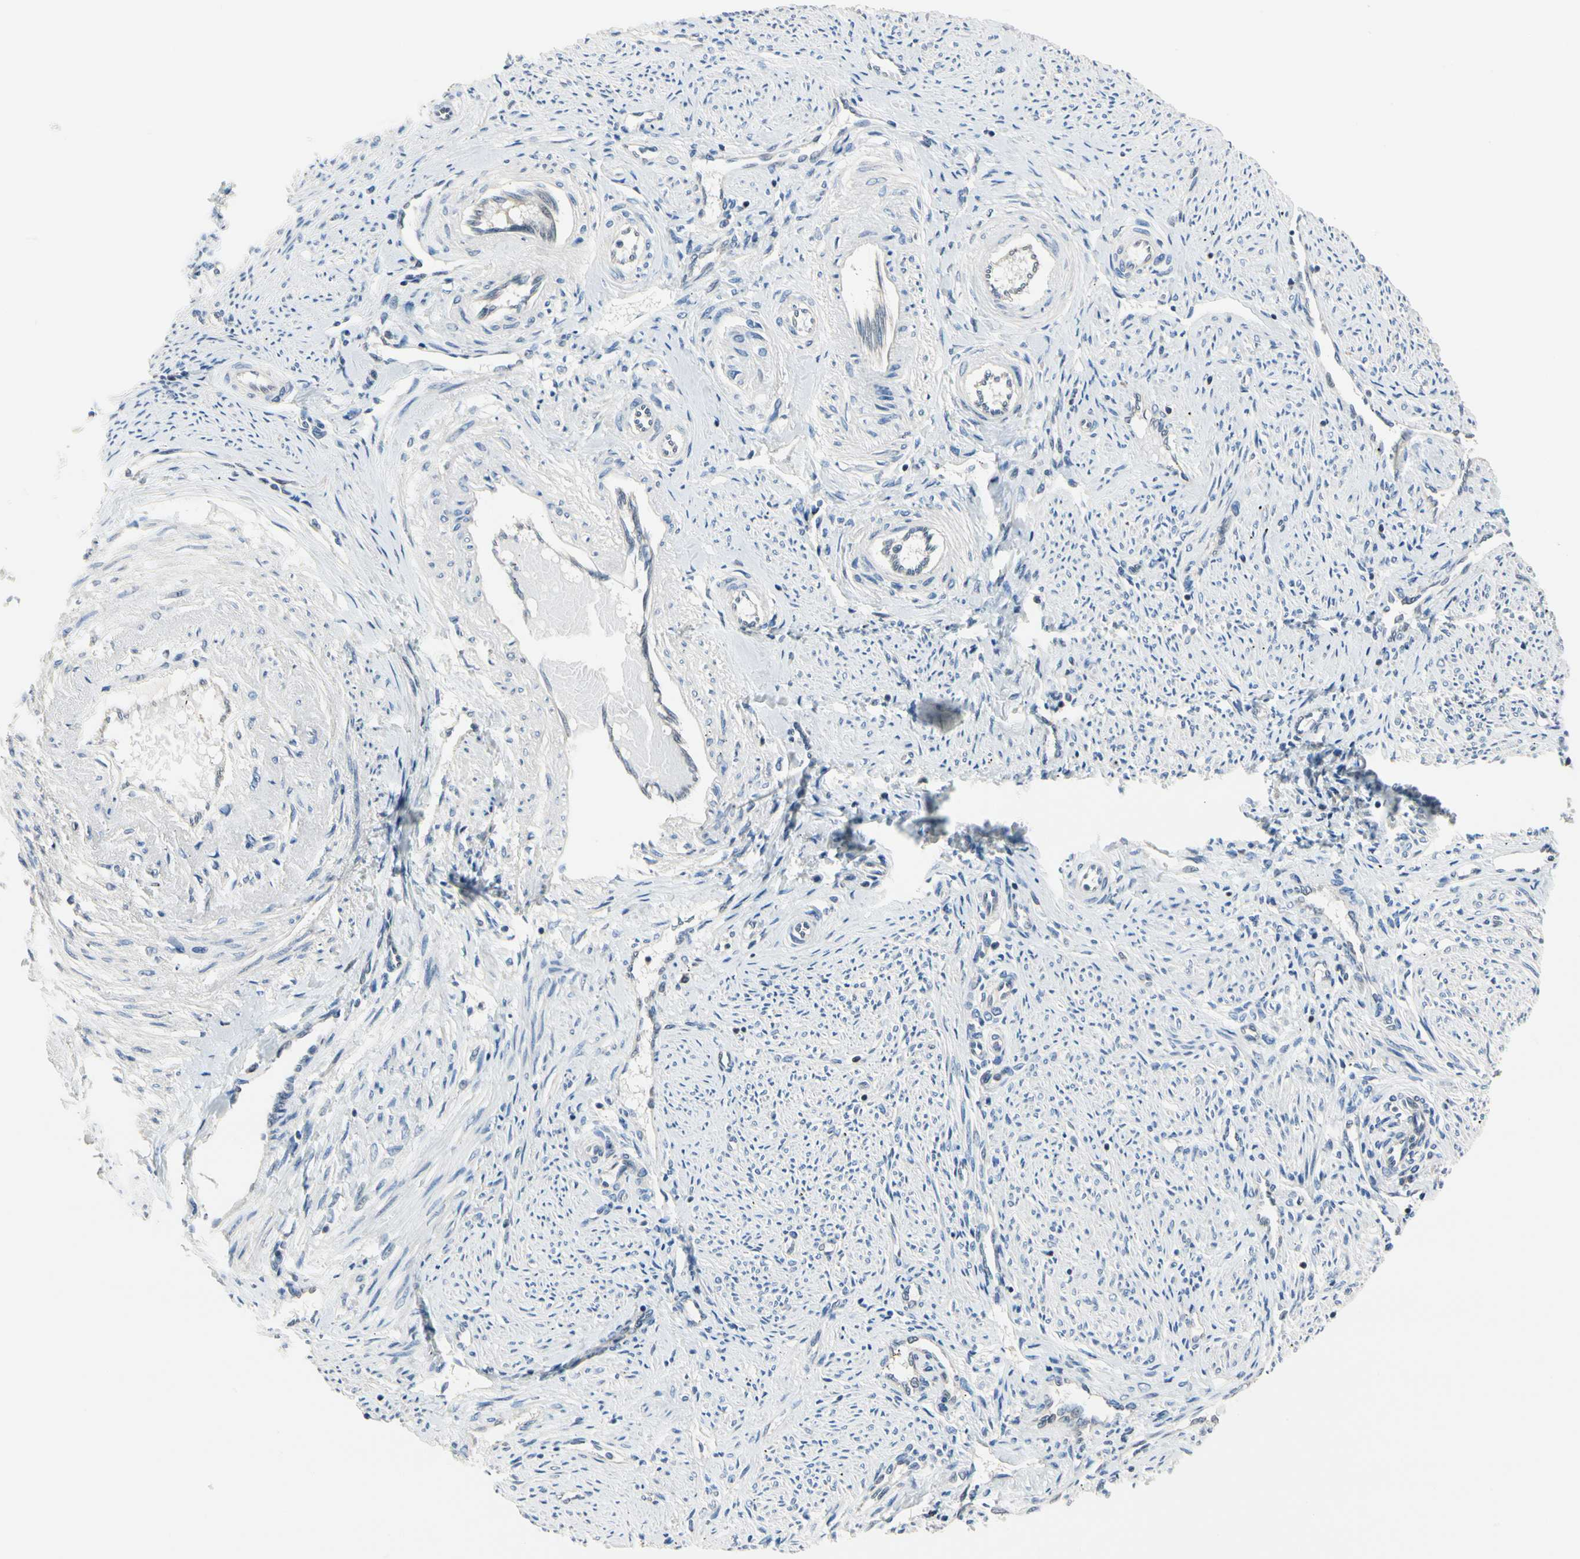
{"staining": {"intensity": "strong", "quantity": "<25%", "location": "cytoplasmic/membranous"}, "tissue": "endometrium", "cell_type": "Cells in endometrial stroma", "image_type": "normal", "snomed": [{"axis": "morphology", "description": "Normal tissue, NOS"}, {"axis": "topography", "description": "Endometrium"}], "caption": "Cells in endometrial stroma exhibit medium levels of strong cytoplasmic/membranous positivity in about <25% of cells in unremarkable endometrium.", "gene": "NFATC2", "patient": {"sex": "female", "age": 42}}